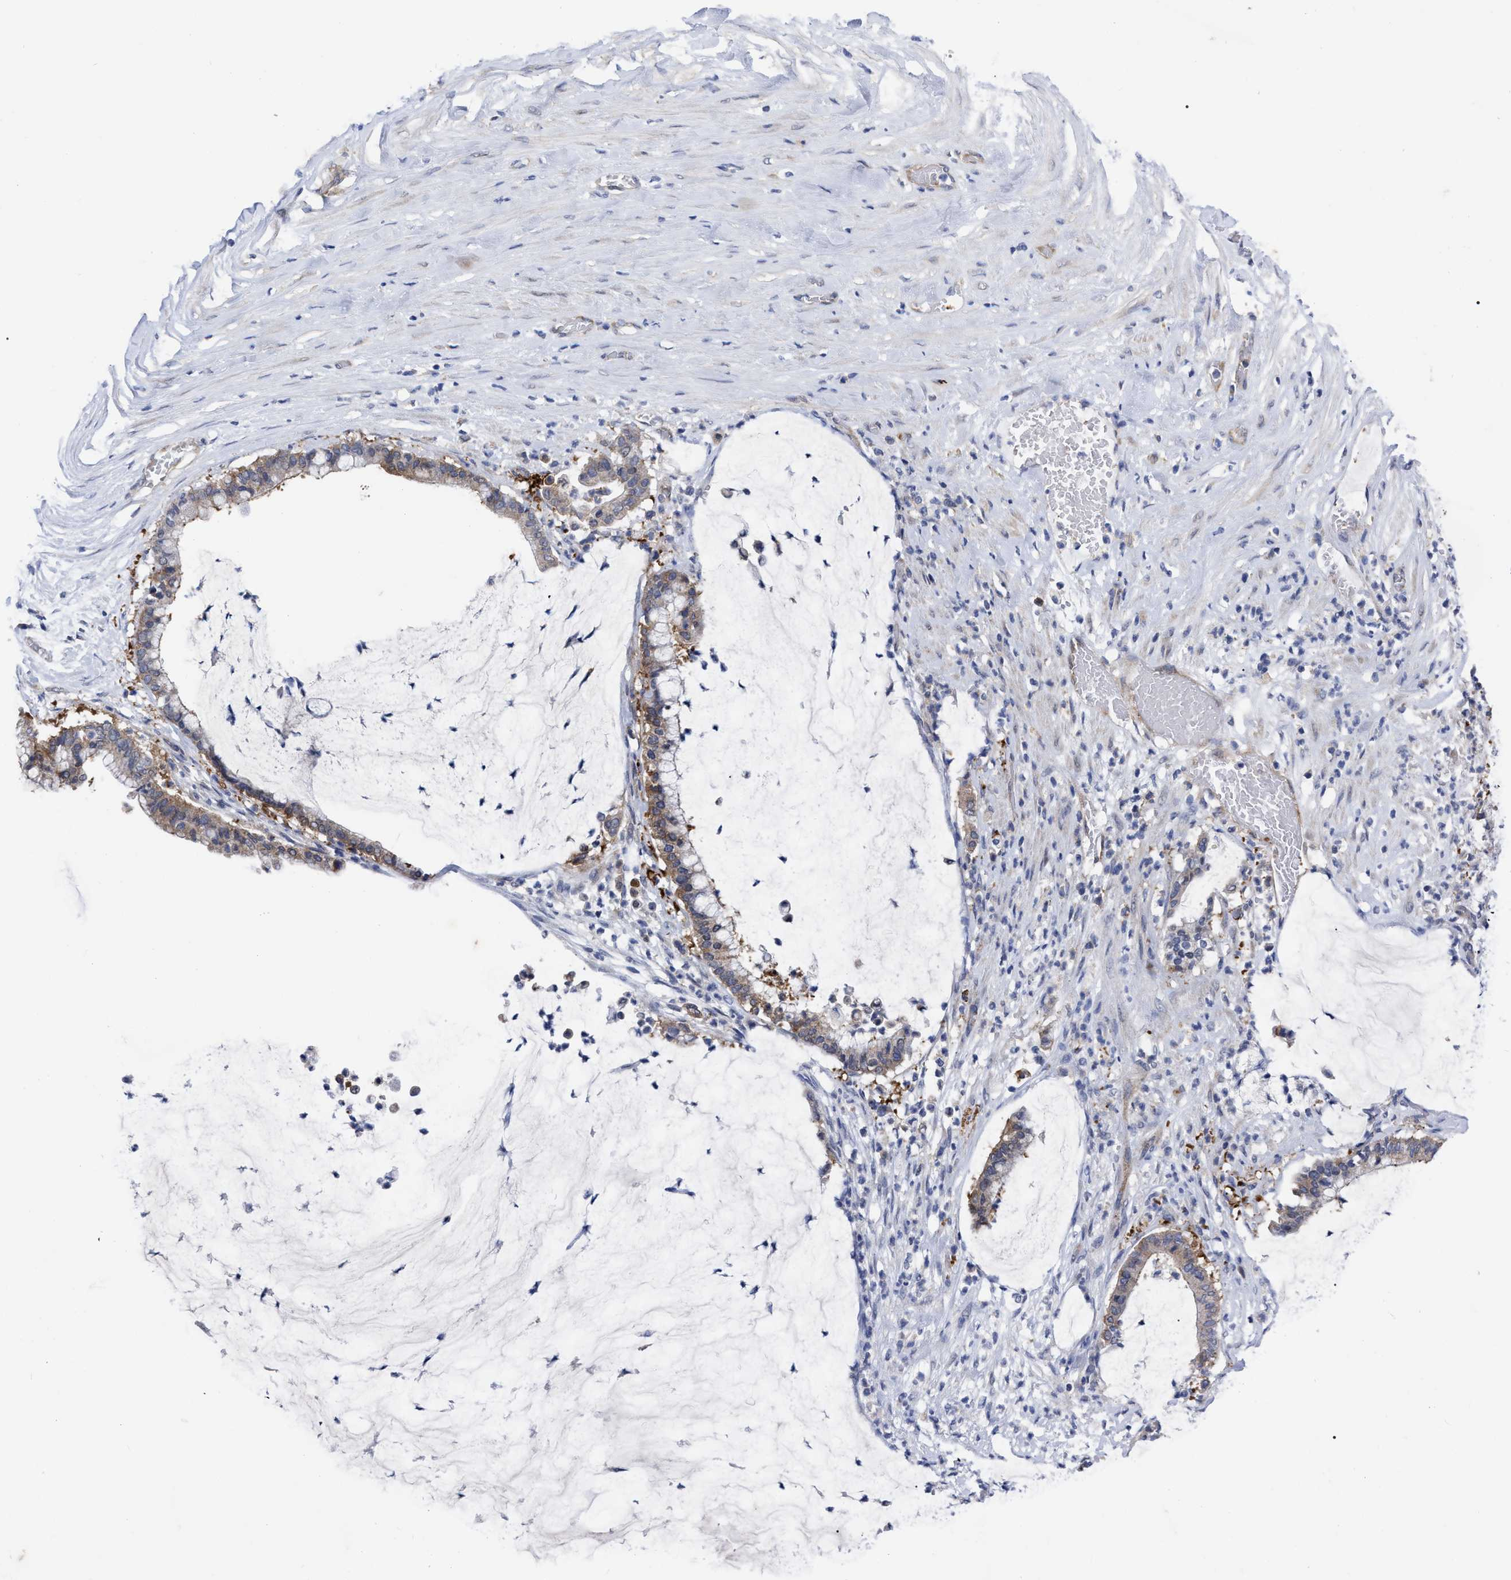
{"staining": {"intensity": "weak", "quantity": "<25%", "location": "cytoplasmic/membranous"}, "tissue": "pancreatic cancer", "cell_type": "Tumor cells", "image_type": "cancer", "snomed": [{"axis": "morphology", "description": "Adenocarcinoma, NOS"}, {"axis": "topography", "description": "Pancreas"}], "caption": "The immunohistochemistry (IHC) histopathology image has no significant staining in tumor cells of pancreatic cancer tissue.", "gene": "TCP1", "patient": {"sex": "male", "age": 41}}